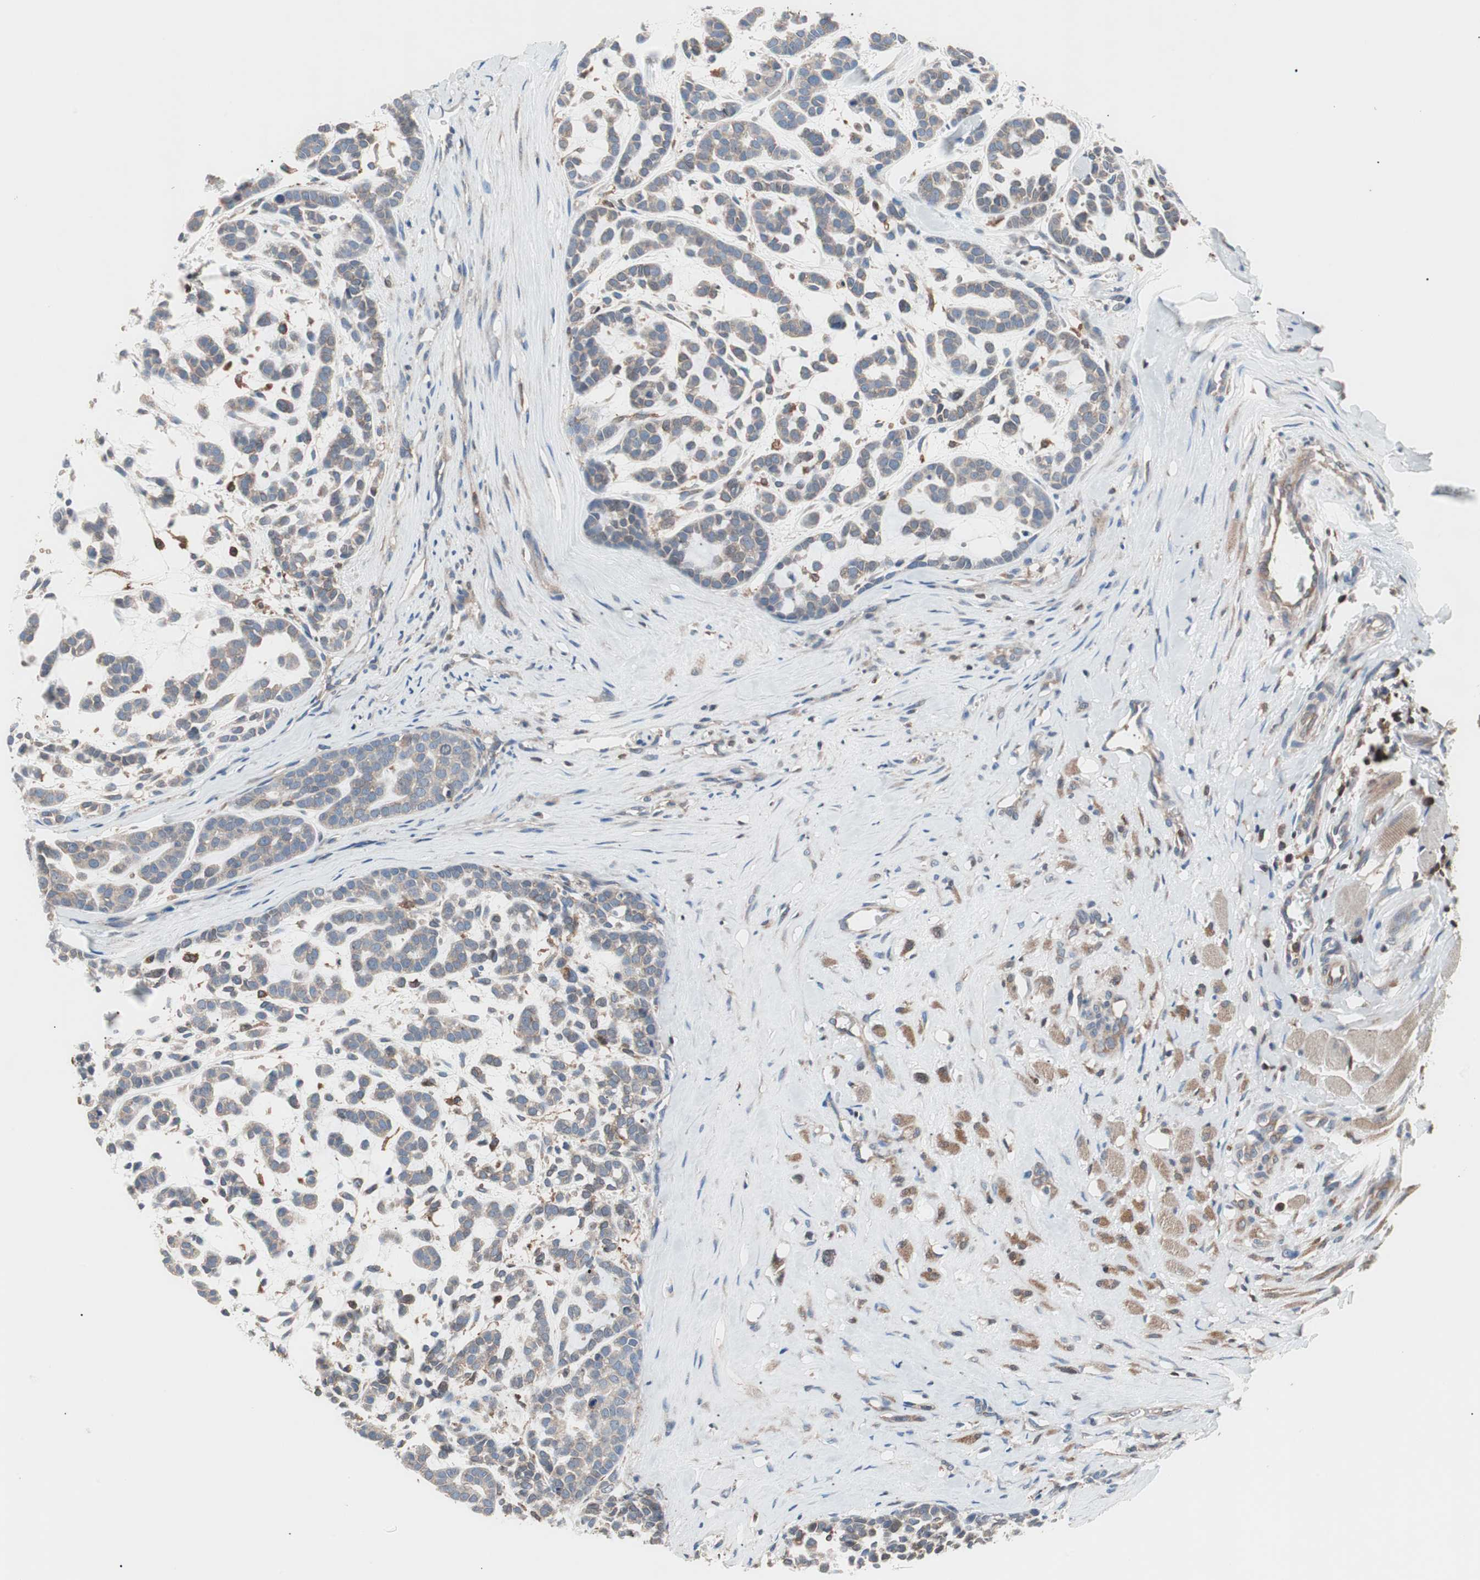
{"staining": {"intensity": "moderate", "quantity": ">75%", "location": "cytoplasmic/membranous"}, "tissue": "head and neck cancer", "cell_type": "Tumor cells", "image_type": "cancer", "snomed": [{"axis": "morphology", "description": "Adenocarcinoma, NOS"}, {"axis": "morphology", "description": "Adenoma, NOS"}, {"axis": "topography", "description": "Head-Neck"}], "caption": "This is a histology image of IHC staining of head and neck cancer, which shows moderate expression in the cytoplasmic/membranous of tumor cells.", "gene": "PIK3R1", "patient": {"sex": "female", "age": 55}}